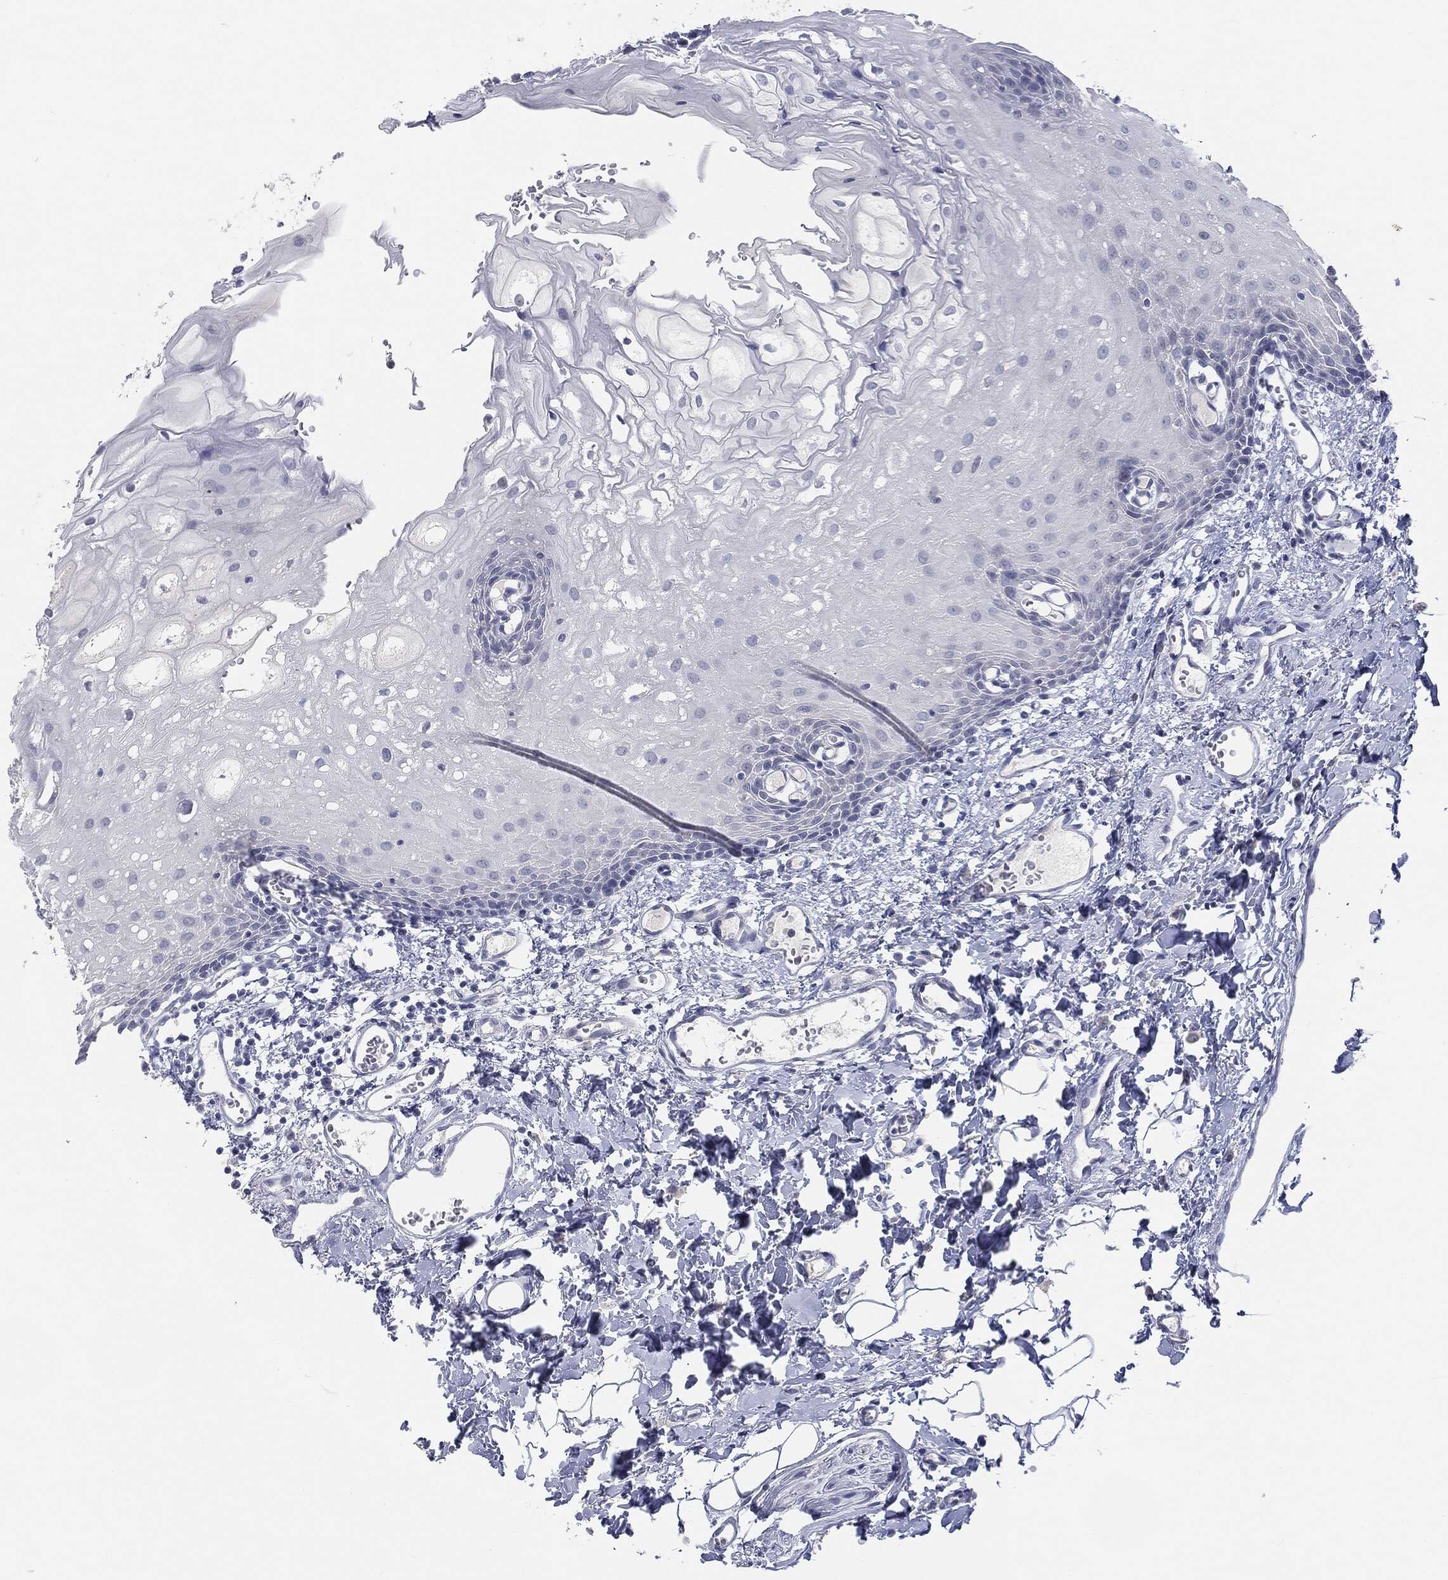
{"staining": {"intensity": "negative", "quantity": "none", "location": "none"}, "tissue": "oral mucosa", "cell_type": "Squamous epithelial cells", "image_type": "normal", "snomed": [{"axis": "morphology", "description": "Normal tissue, NOS"}, {"axis": "morphology", "description": "Squamous cell carcinoma, NOS"}, {"axis": "topography", "description": "Oral tissue"}, {"axis": "topography", "description": "Head-Neck"}], "caption": "Oral mucosa stained for a protein using IHC exhibits no staining squamous epithelial cells.", "gene": "CGB1", "patient": {"sex": "female", "age": 70}}